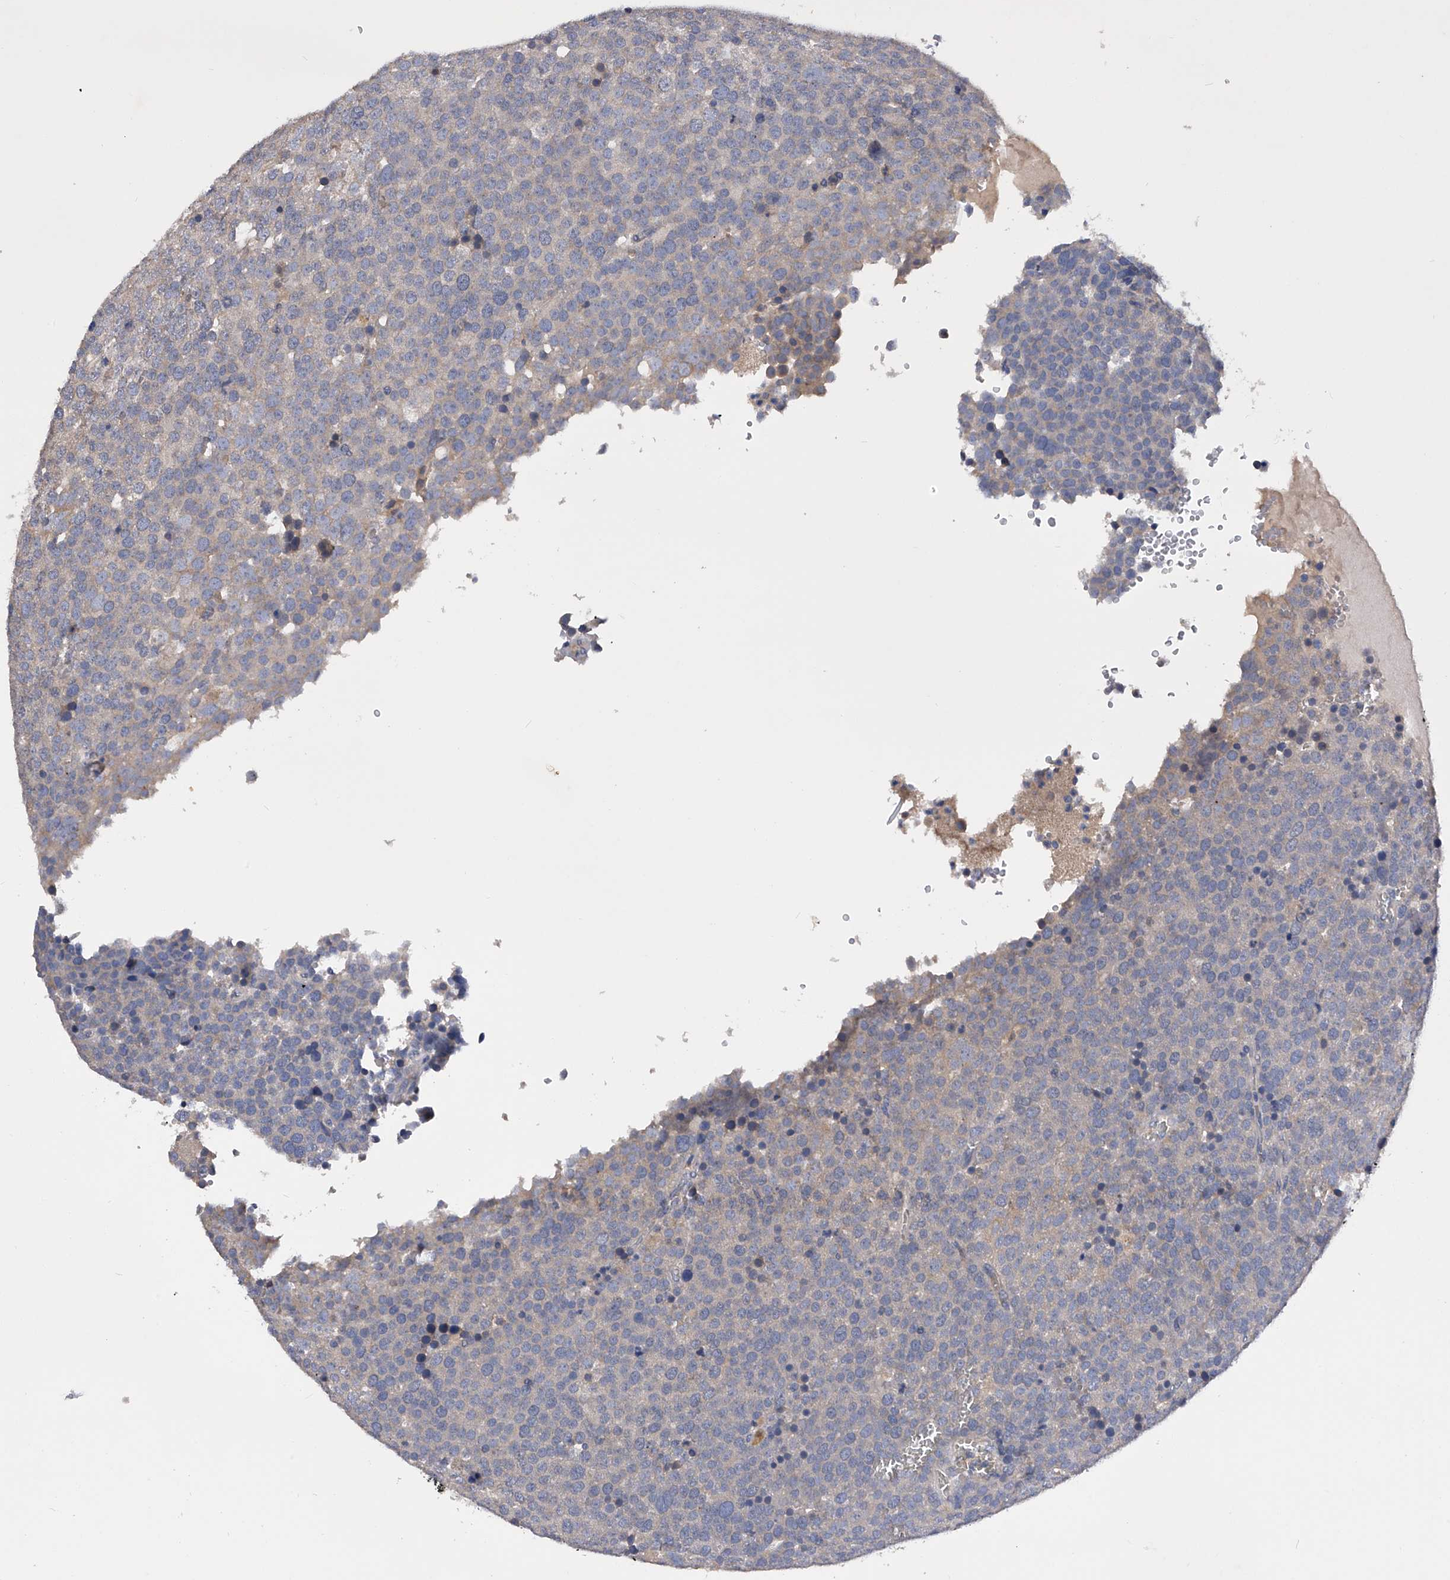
{"staining": {"intensity": "negative", "quantity": "none", "location": "none"}, "tissue": "testis cancer", "cell_type": "Tumor cells", "image_type": "cancer", "snomed": [{"axis": "morphology", "description": "Seminoma, NOS"}, {"axis": "topography", "description": "Testis"}], "caption": "IHC histopathology image of human testis cancer (seminoma) stained for a protein (brown), which reveals no staining in tumor cells.", "gene": "ARL4C", "patient": {"sex": "male", "age": 71}}